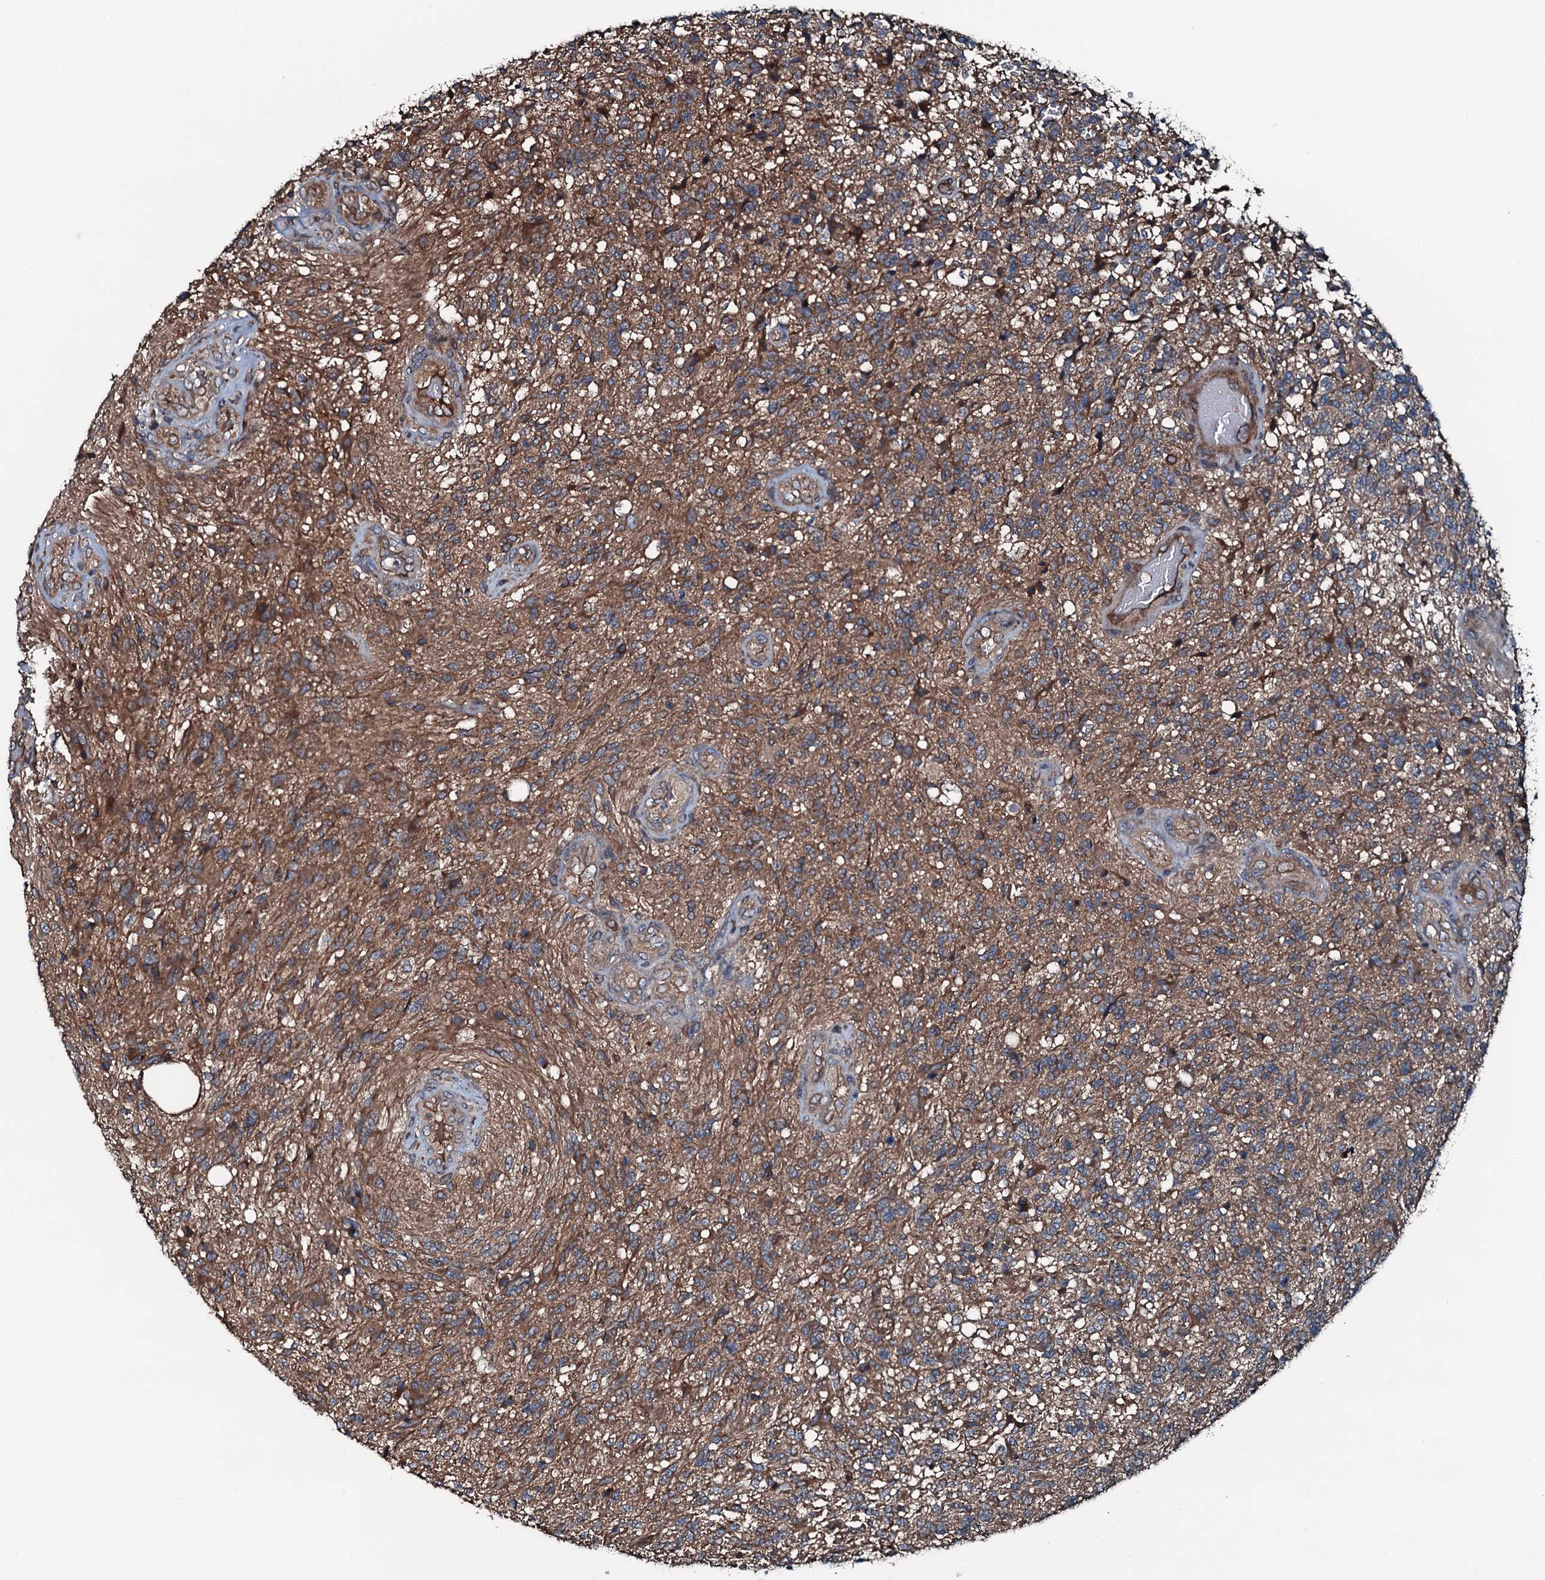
{"staining": {"intensity": "moderate", "quantity": ">75%", "location": "cytoplasmic/membranous"}, "tissue": "glioma", "cell_type": "Tumor cells", "image_type": "cancer", "snomed": [{"axis": "morphology", "description": "Glioma, malignant, High grade"}, {"axis": "topography", "description": "Brain"}], "caption": "A histopathology image of human glioma stained for a protein shows moderate cytoplasmic/membranous brown staining in tumor cells.", "gene": "AARS1", "patient": {"sex": "male", "age": 56}}